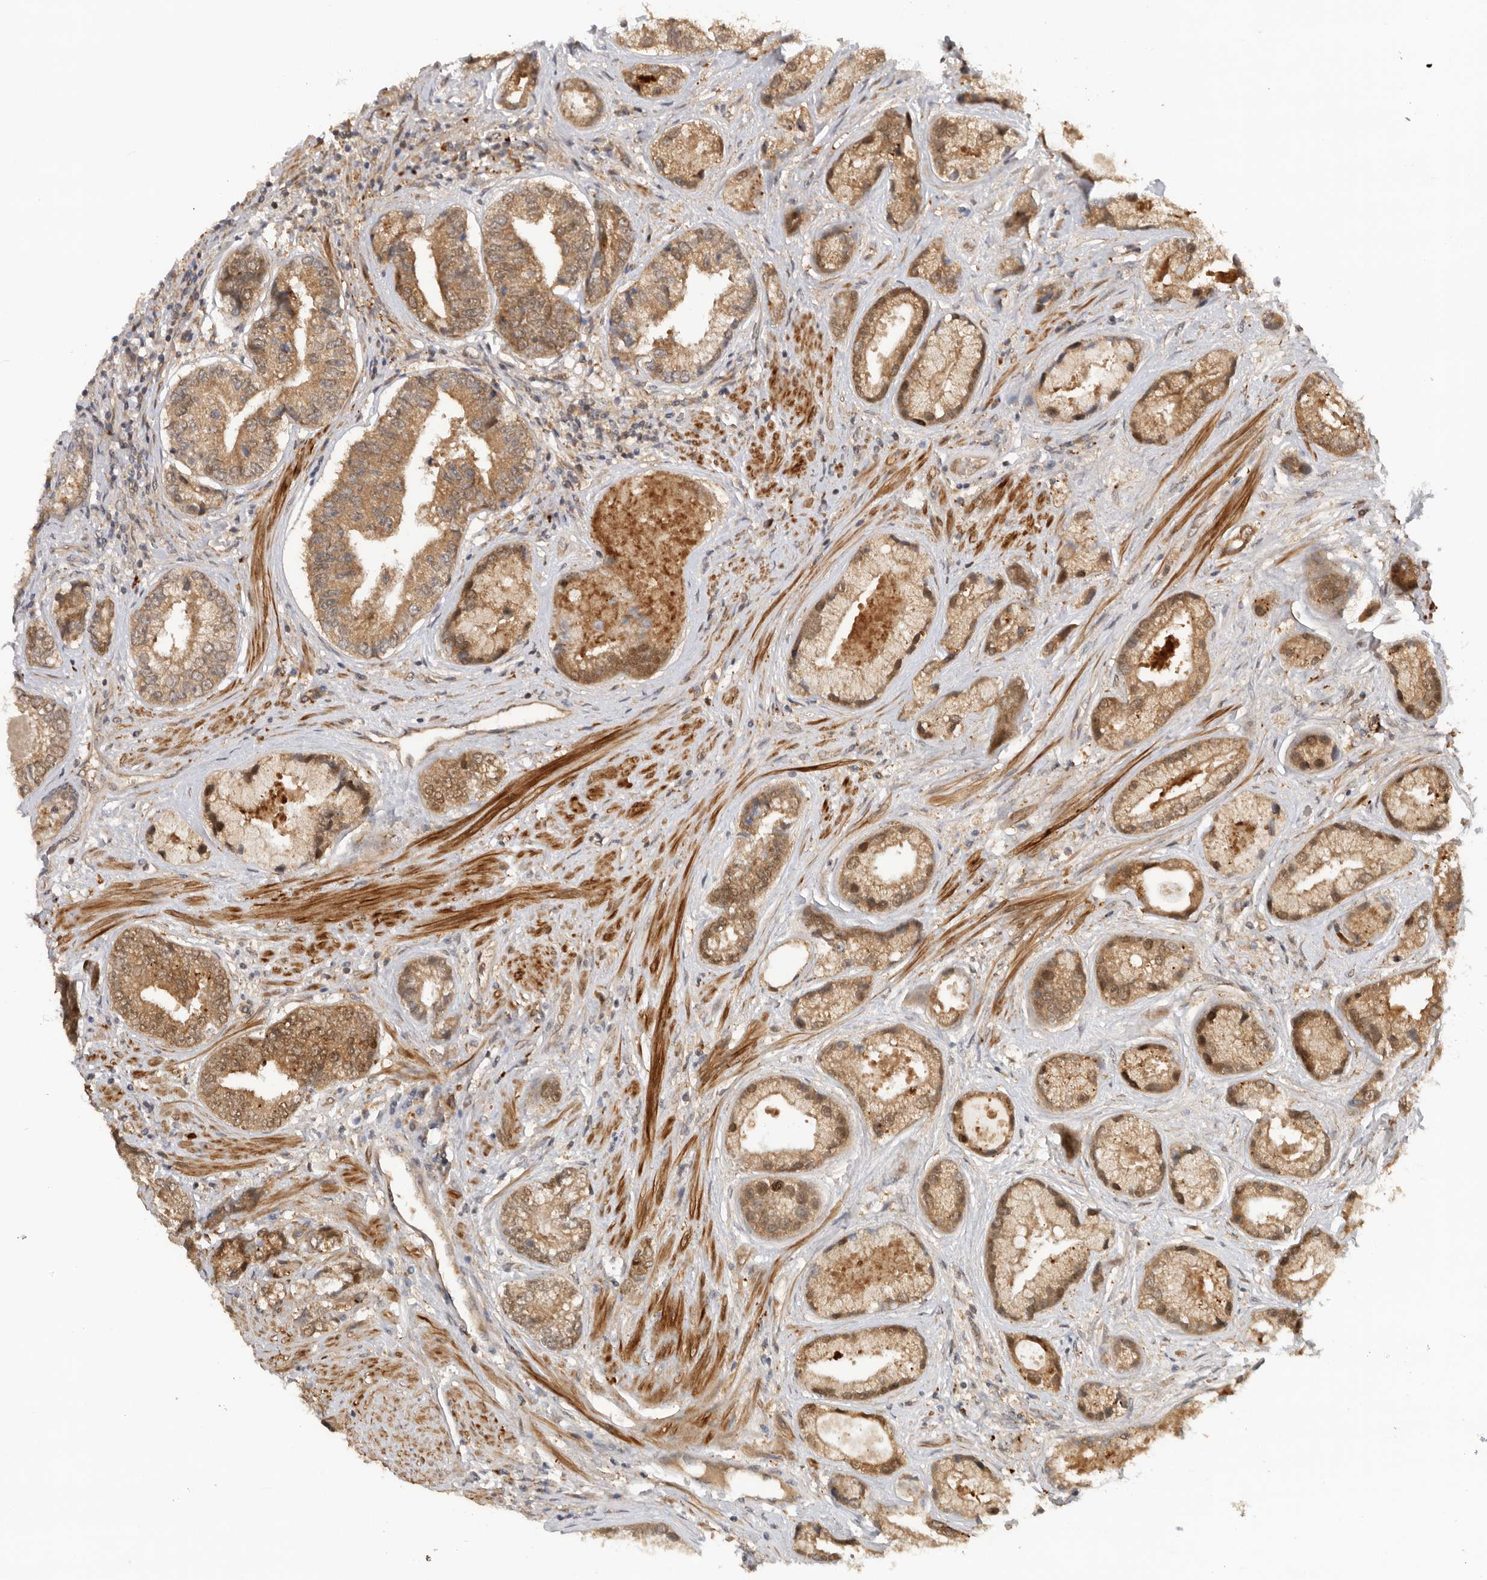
{"staining": {"intensity": "moderate", "quantity": ">75%", "location": "cytoplasmic/membranous"}, "tissue": "prostate cancer", "cell_type": "Tumor cells", "image_type": "cancer", "snomed": [{"axis": "morphology", "description": "Adenocarcinoma, High grade"}, {"axis": "topography", "description": "Prostate"}], "caption": "An image of high-grade adenocarcinoma (prostate) stained for a protein demonstrates moderate cytoplasmic/membranous brown staining in tumor cells.", "gene": "DCAF8", "patient": {"sex": "male", "age": 61}}